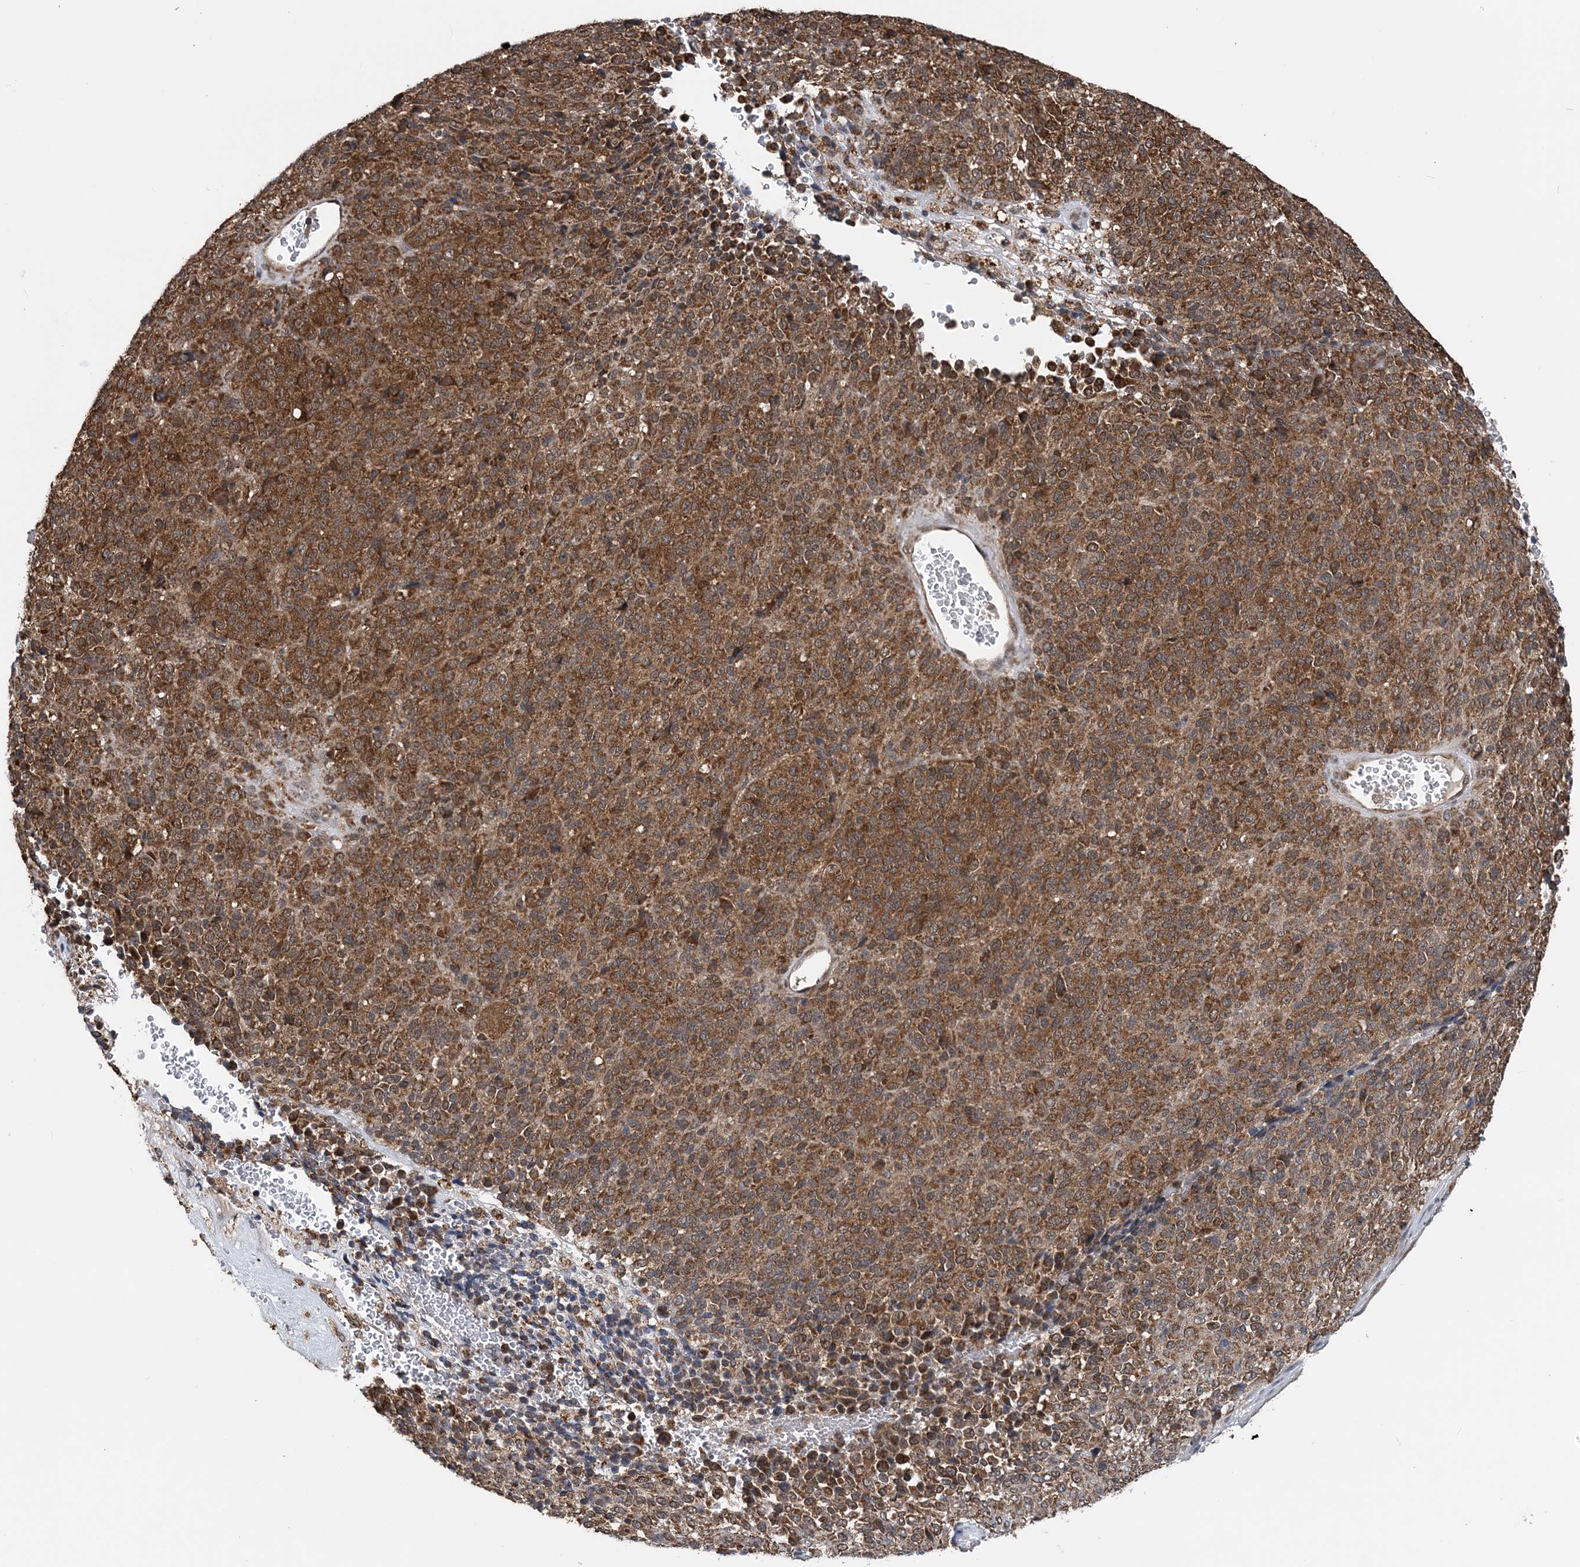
{"staining": {"intensity": "strong", "quantity": ">75%", "location": "cytoplasmic/membranous"}, "tissue": "melanoma", "cell_type": "Tumor cells", "image_type": "cancer", "snomed": [{"axis": "morphology", "description": "Malignant melanoma, Metastatic site"}, {"axis": "topography", "description": "Brain"}], "caption": "Protein analysis of malignant melanoma (metastatic site) tissue shows strong cytoplasmic/membranous positivity in approximately >75% of tumor cells. (Stains: DAB in brown, nuclei in blue, Microscopy: brightfield microscopy at high magnification).", "gene": "PCBP1", "patient": {"sex": "female", "age": 56}}